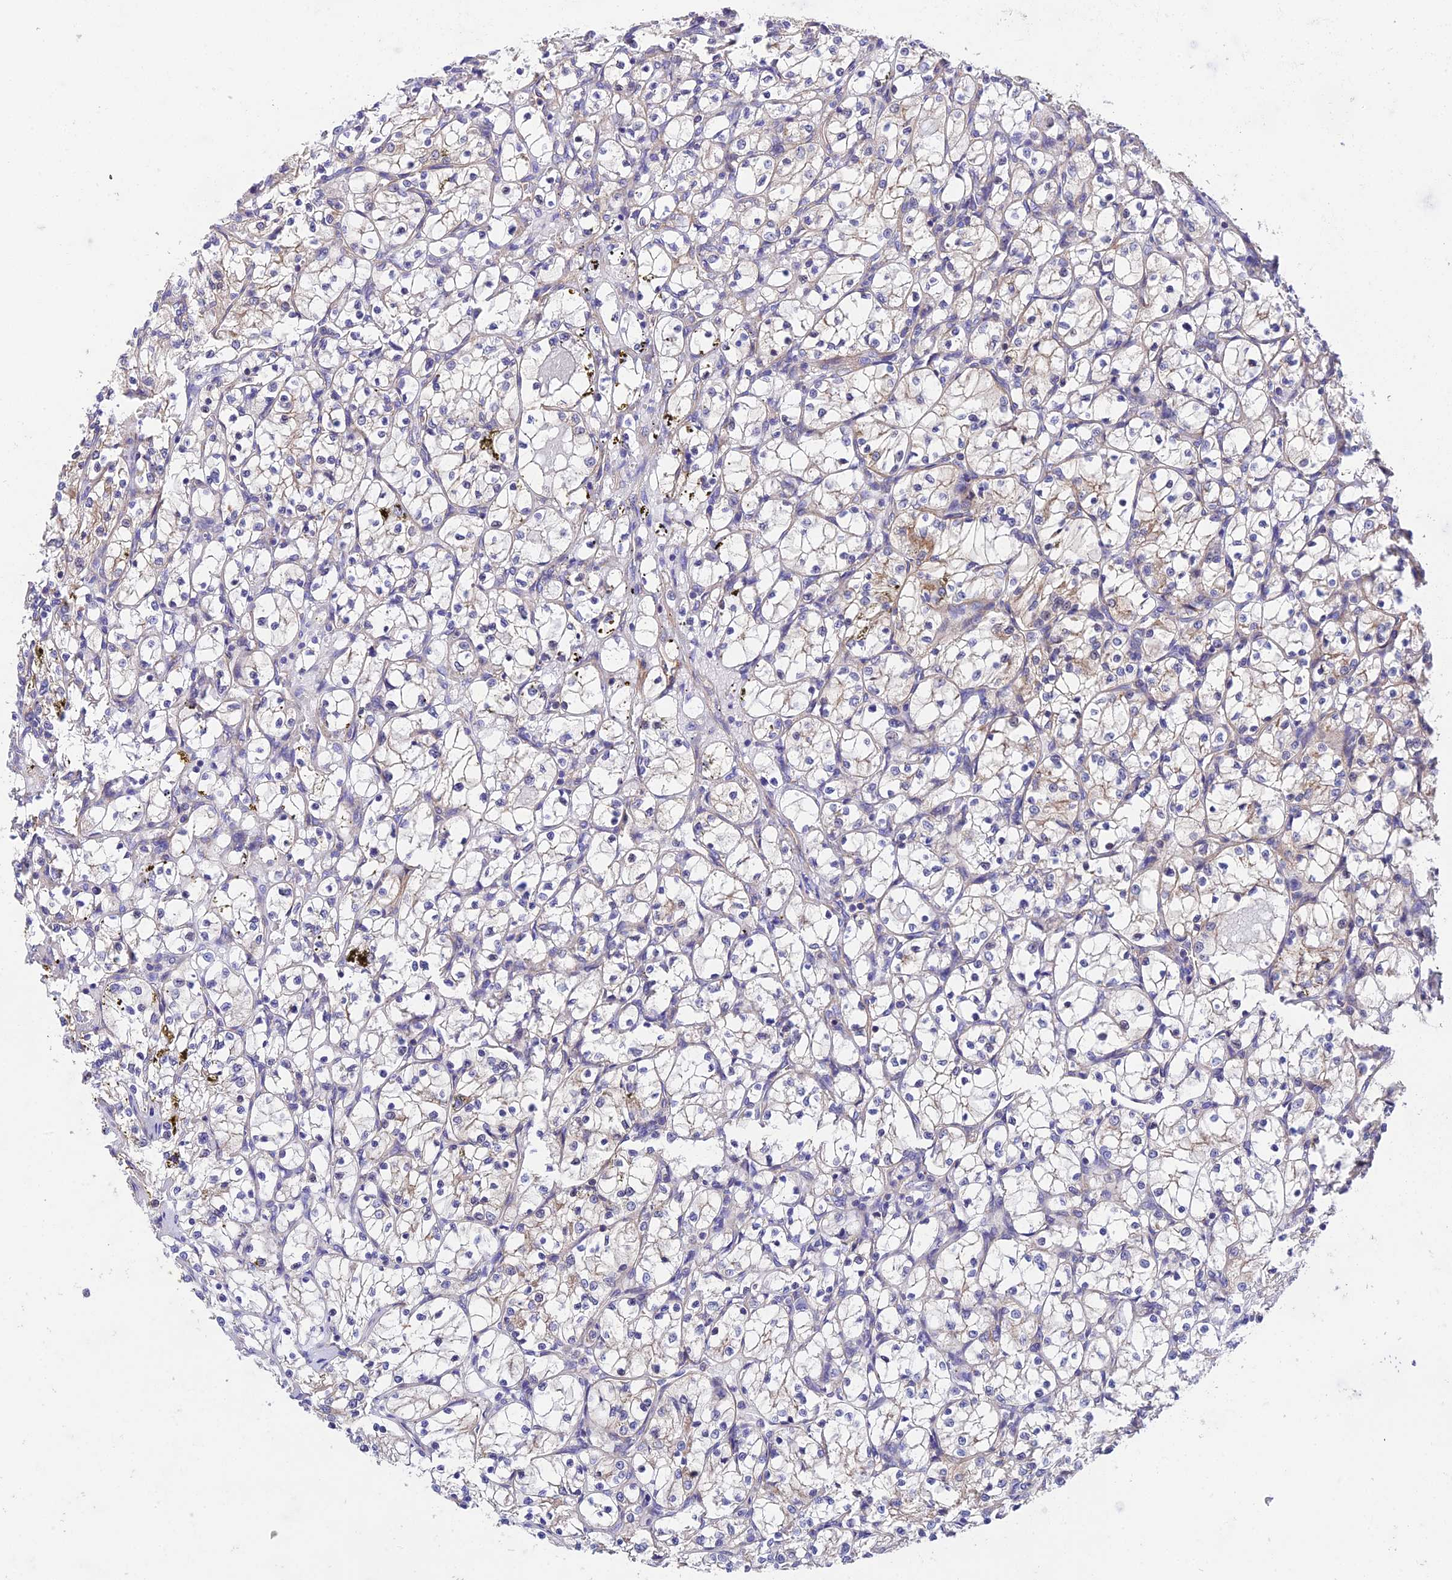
{"staining": {"intensity": "moderate", "quantity": "<25%", "location": "cytoplasmic/membranous"}, "tissue": "renal cancer", "cell_type": "Tumor cells", "image_type": "cancer", "snomed": [{"axis": "morphology", "description": "Adenocarcinoma, NOS"}, {"axis": "topography", "description": "Kidney"}], "caption": "Adenocarcinoma (renal) was stained to show a protein in brown. There is low levels of moderate cytoplasmic/membranous expression in about <25% of tumor cells. (DAB IHC, brown staining for protein, blue staining for nuclei).", "gene": "QRFP", "patient": {"sex": "female", "age": 69}}